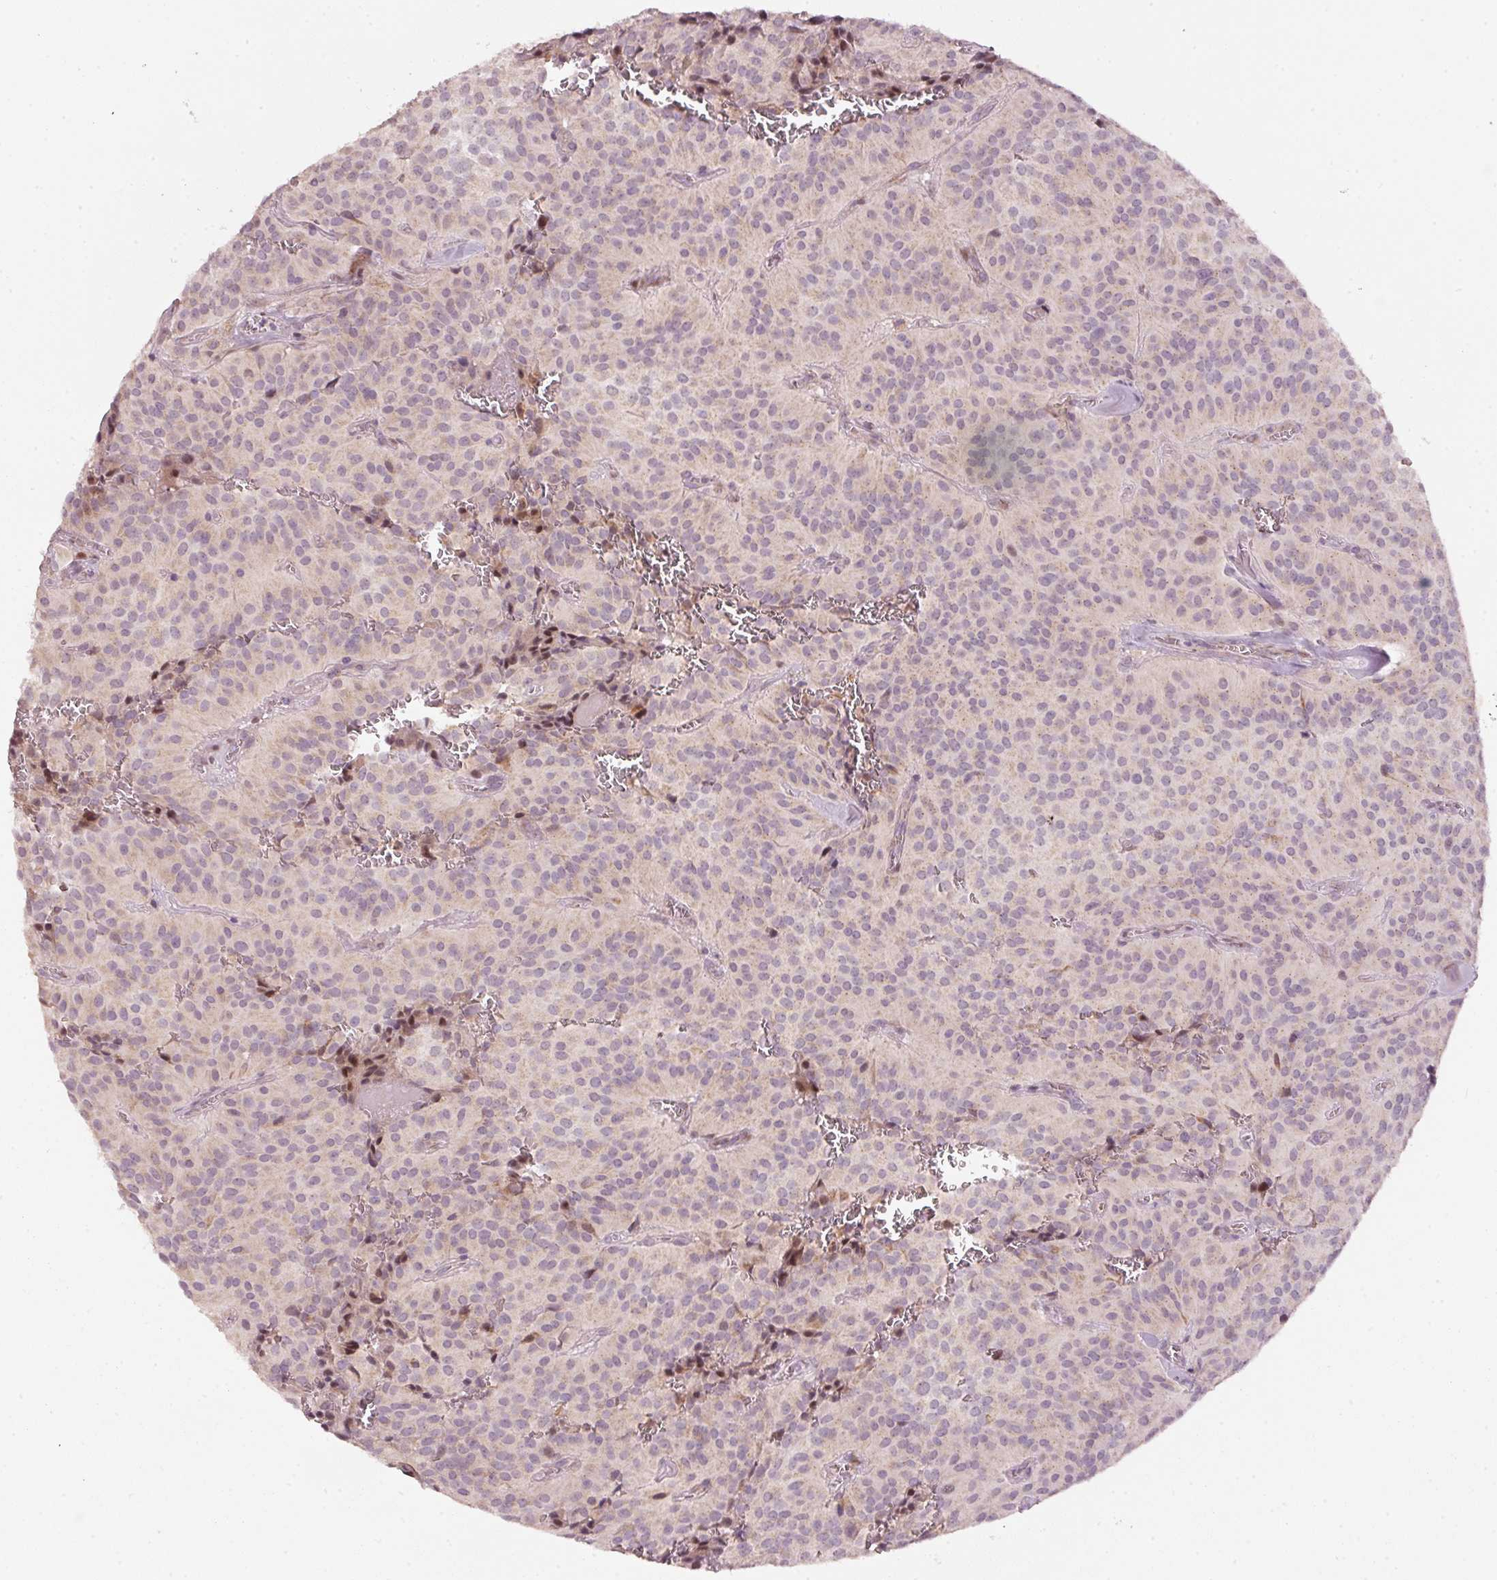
{"staining": {"intensity": "moderate", "quantity": "<25%", "location": "nuclear"}, "tissue": "glioma", "cell_type": "Tumor cells", "image_type": "cancer", "snomed": [{"axis": "morphology", "description": "Glioma, malignant, Low grade"}, {"axis": "topography", "description": "Brain"}], "caption": "Moderate nuclear staining is seen in approximately <25% of tumor cells in glioma.", "gene": "TOB2", "patient": {"sex": "male", "age": 42}}